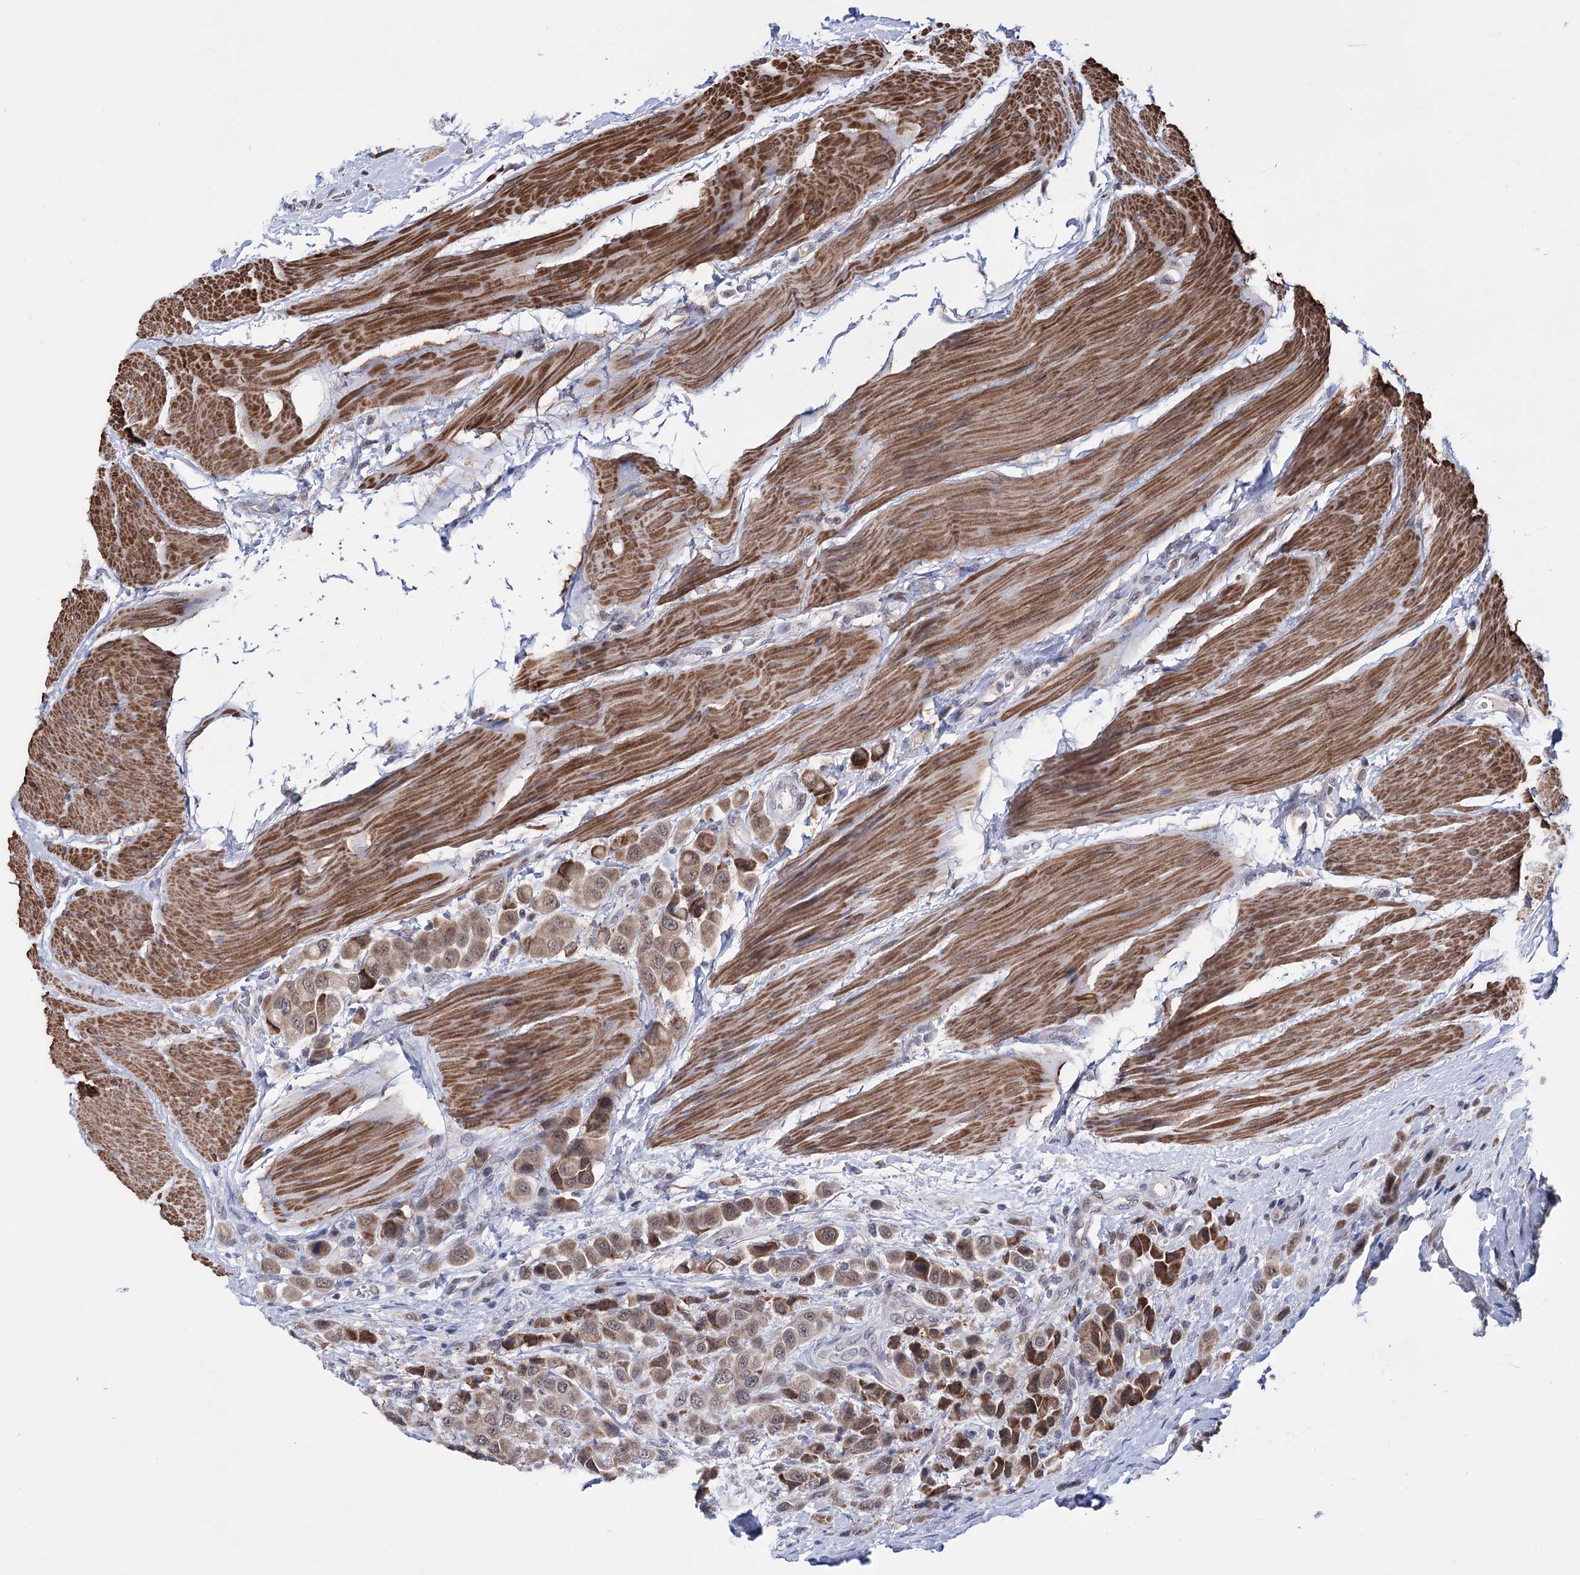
{"staining": {"intensity": "moderate", "quantity": ">75%", "location": "cytoplasmic/membranous,nuclear"}, "tissue": "urothelial cancer", "cell_type": "Tumor cells", "image_type": "cancer", "snomed": [{"axis": "morphology", "description": "Urothelial carcinoma, High grade"}, {"axis": "topography", "description": "Urinary bladder"}], "caption": "Immunohistochemistry of urothelial cancer shows medium levels of moderate cytoplasmic/membranous and nuclear positivity in about >75% of tumor cells. The staining was performed using DAB (3,3'-diaminobenzidine) to visualize the protein expression in brown, while the nuclei were stained in blue with hematoxylin (Magnification: 20x).", "gene": "PPRC1", "patient": {"sex": "male", "age": 50}}